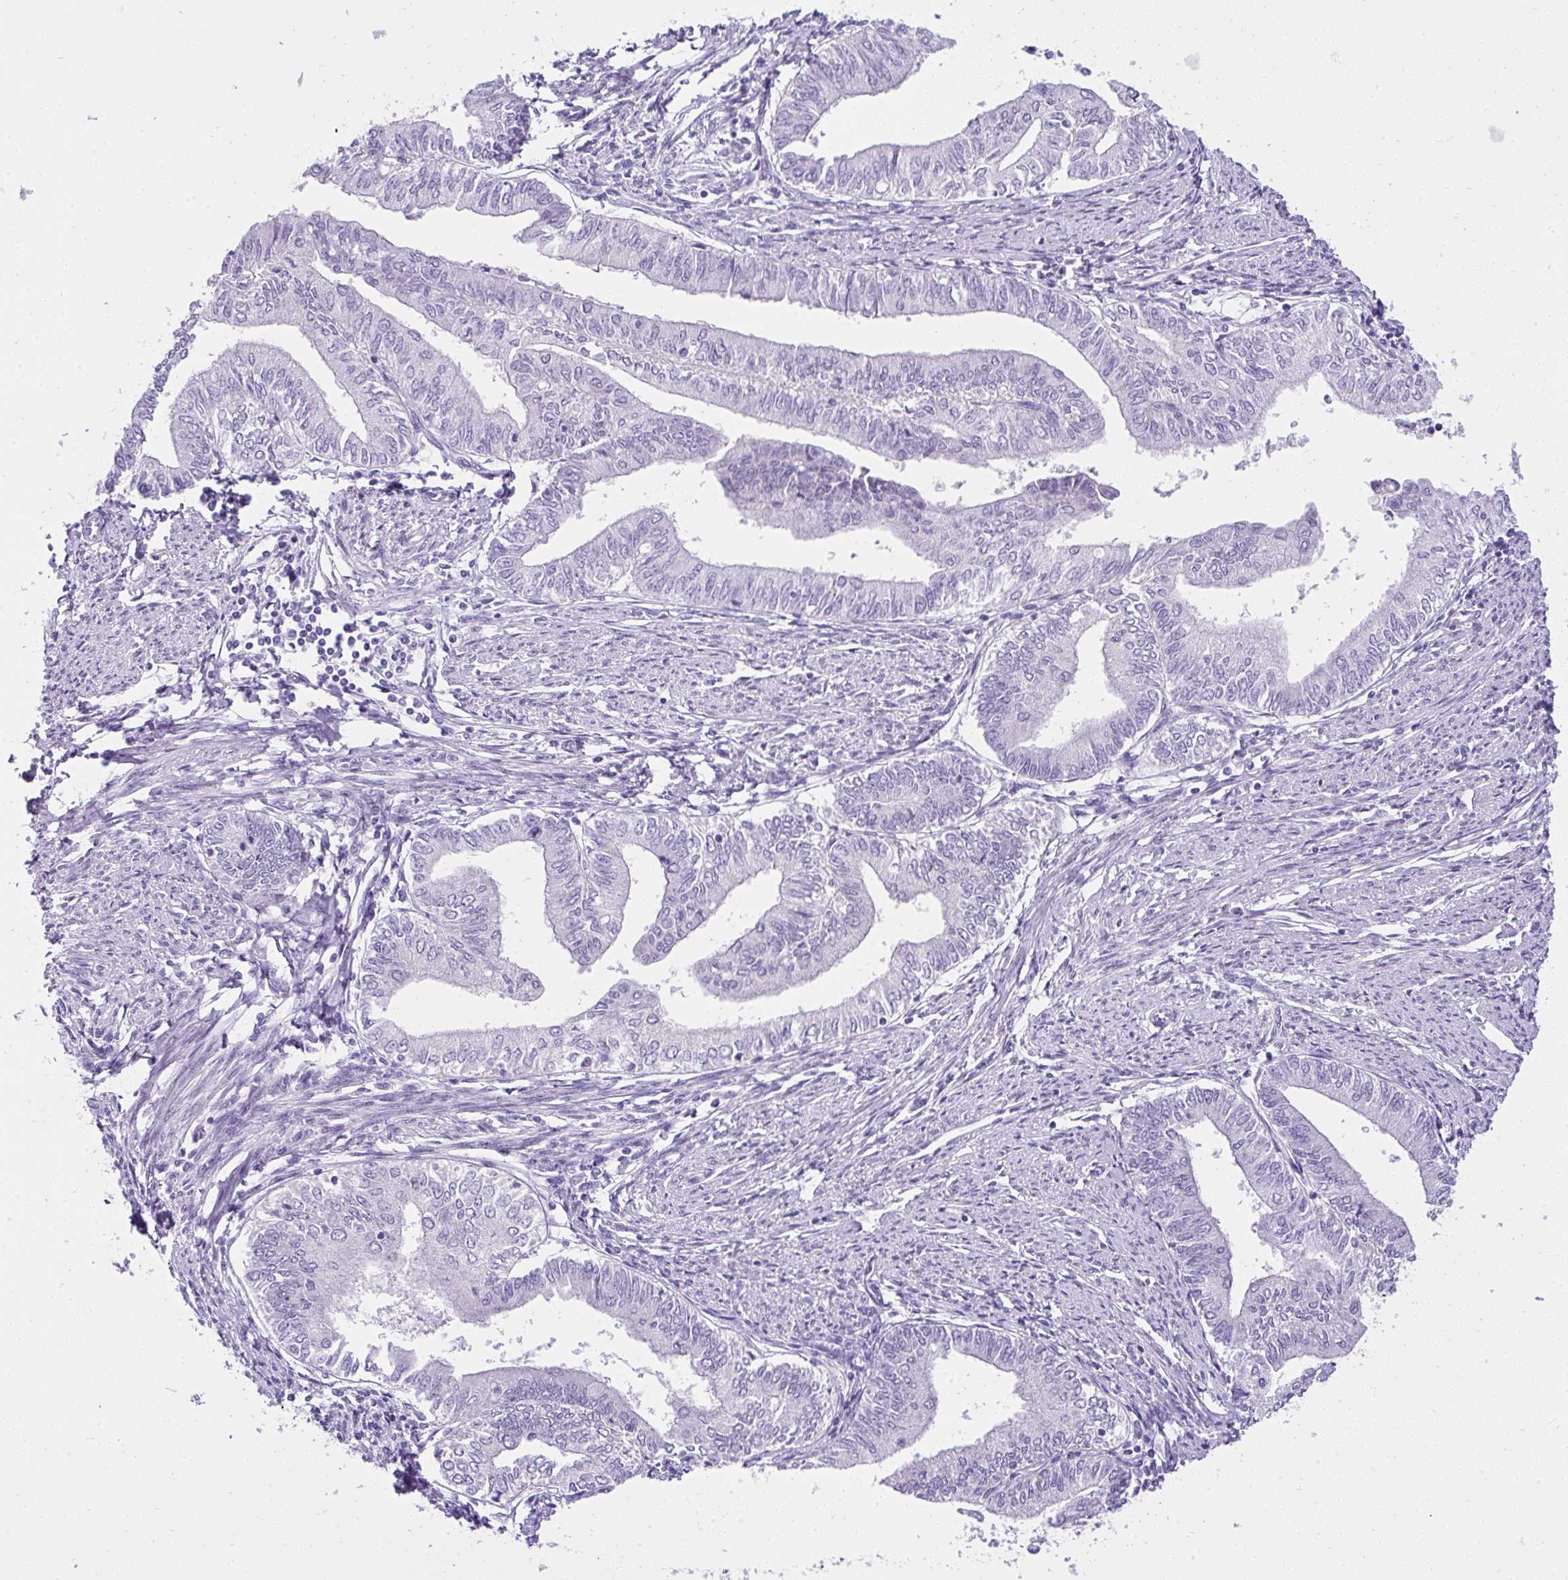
{"staining": {"intensity": "negative", "quantity": "none", "location": "none"}, "tissue": "endometrial cancer", "cell_type": "Tumor cells", "image_type": "cancer", "snomed": [{"axis": "morphology", "description": "Adenocarcinoma, NOS"}, {"axis": "topography", "description": "Endometrium"}], "caption": "High power microscopy micrograph of an immunohistochemistry photomicrograph of adenocarcinoma (endometrial), revealing no significant staining in tumor cells.", "gene": "RNF183", "patient": {"sex": "female", "age": 66}}